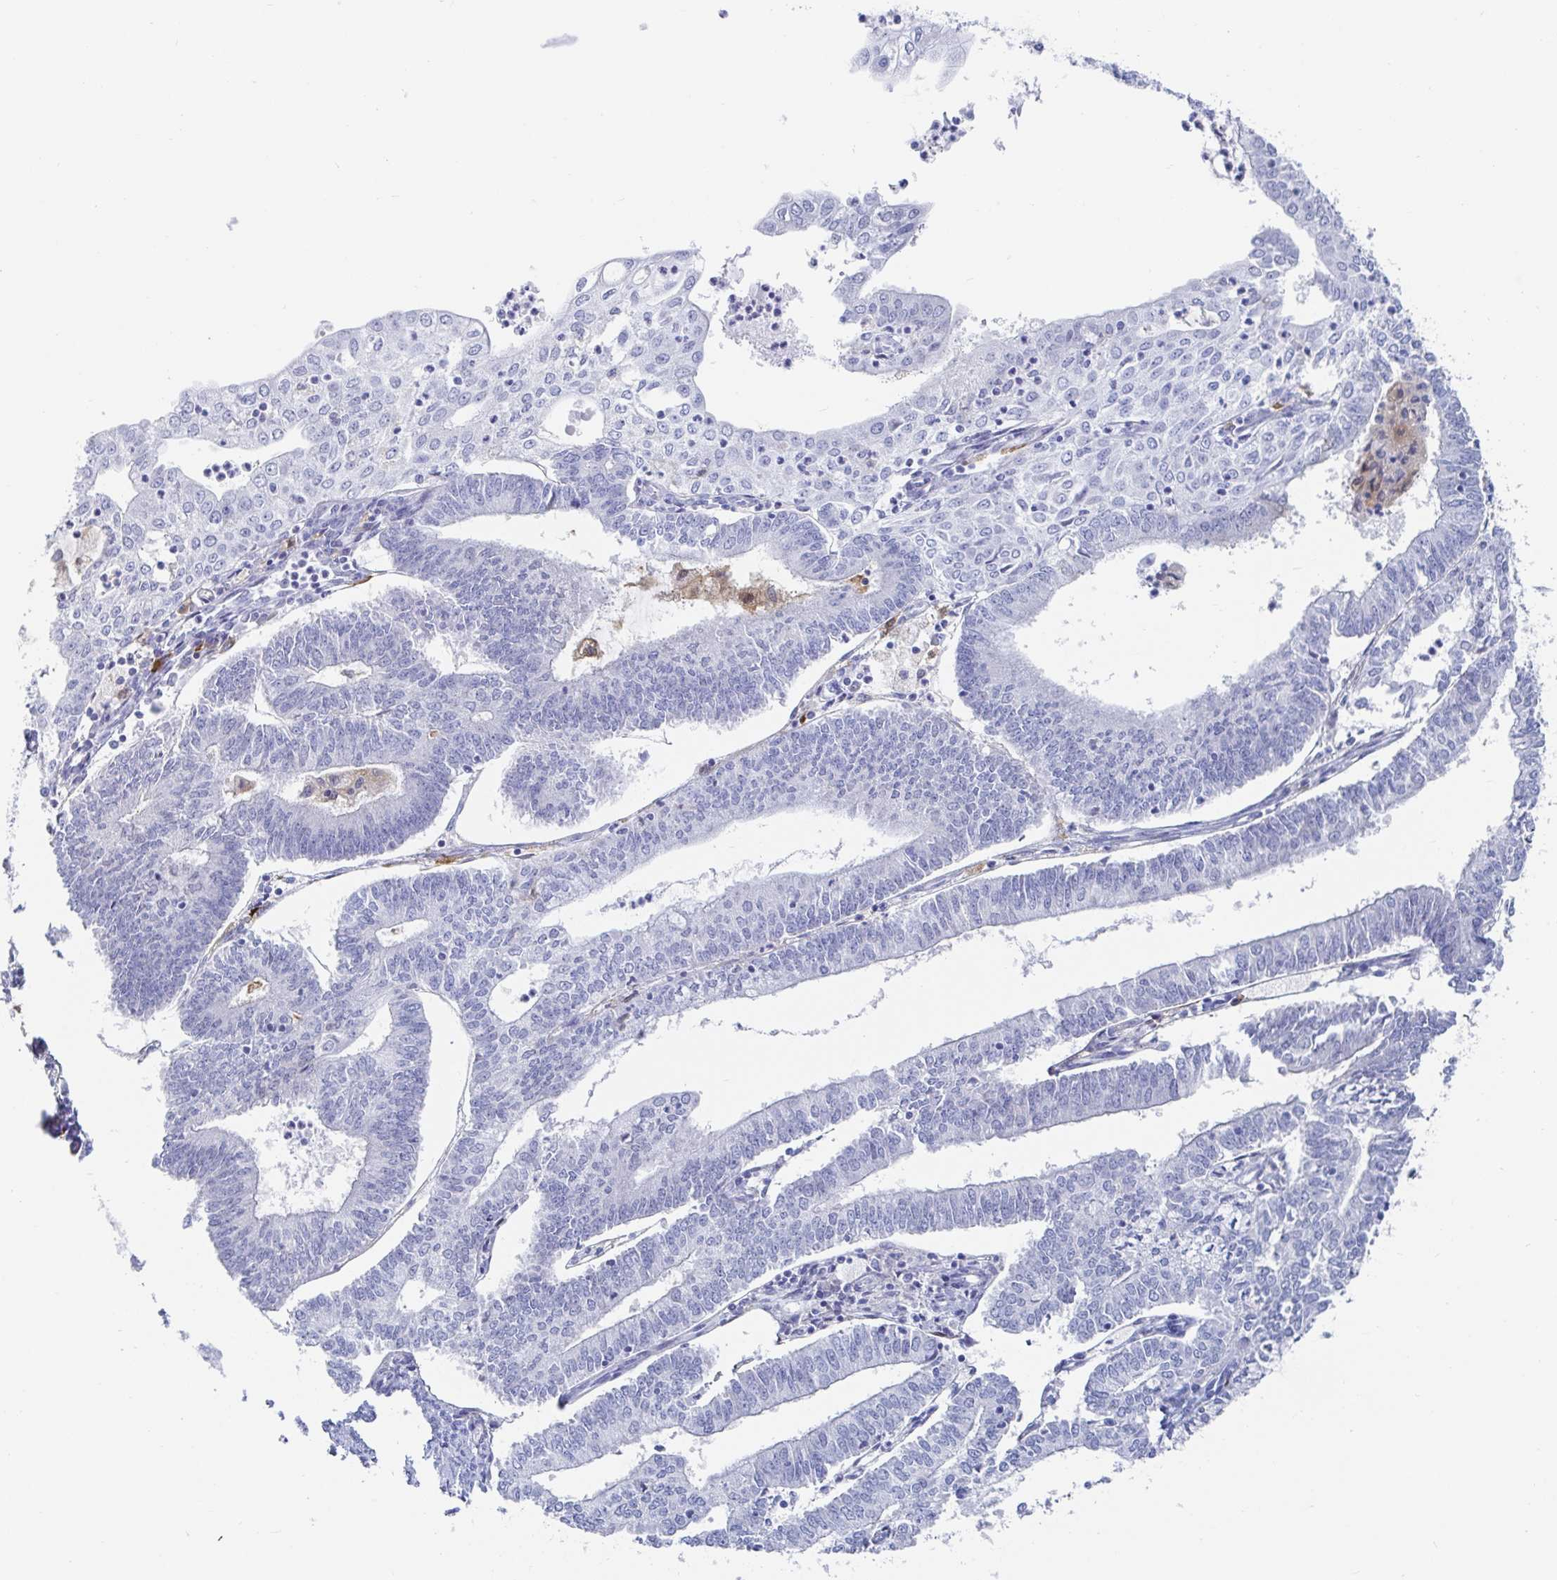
{"staining": {"intensity": "negative", "quantity": "none", "location": "none"}, "tissue": "endometrial cancer", "cell_type": "Tumor cells", "image_type": "cancer", "snomed": [{"axis": "morphology", "description": "Adenocarcinoma, NOS"}, {"axis": "topography", "description": "Endometrium"}], "caption": "IHC image of neoplastic tissue: endometrial cancer (adenocarcinoma) stained with DAB displays no significant protein positivity in tumor cells.", "gene": "OR2A4", "patient": {"sex": "female", "age": 61}}